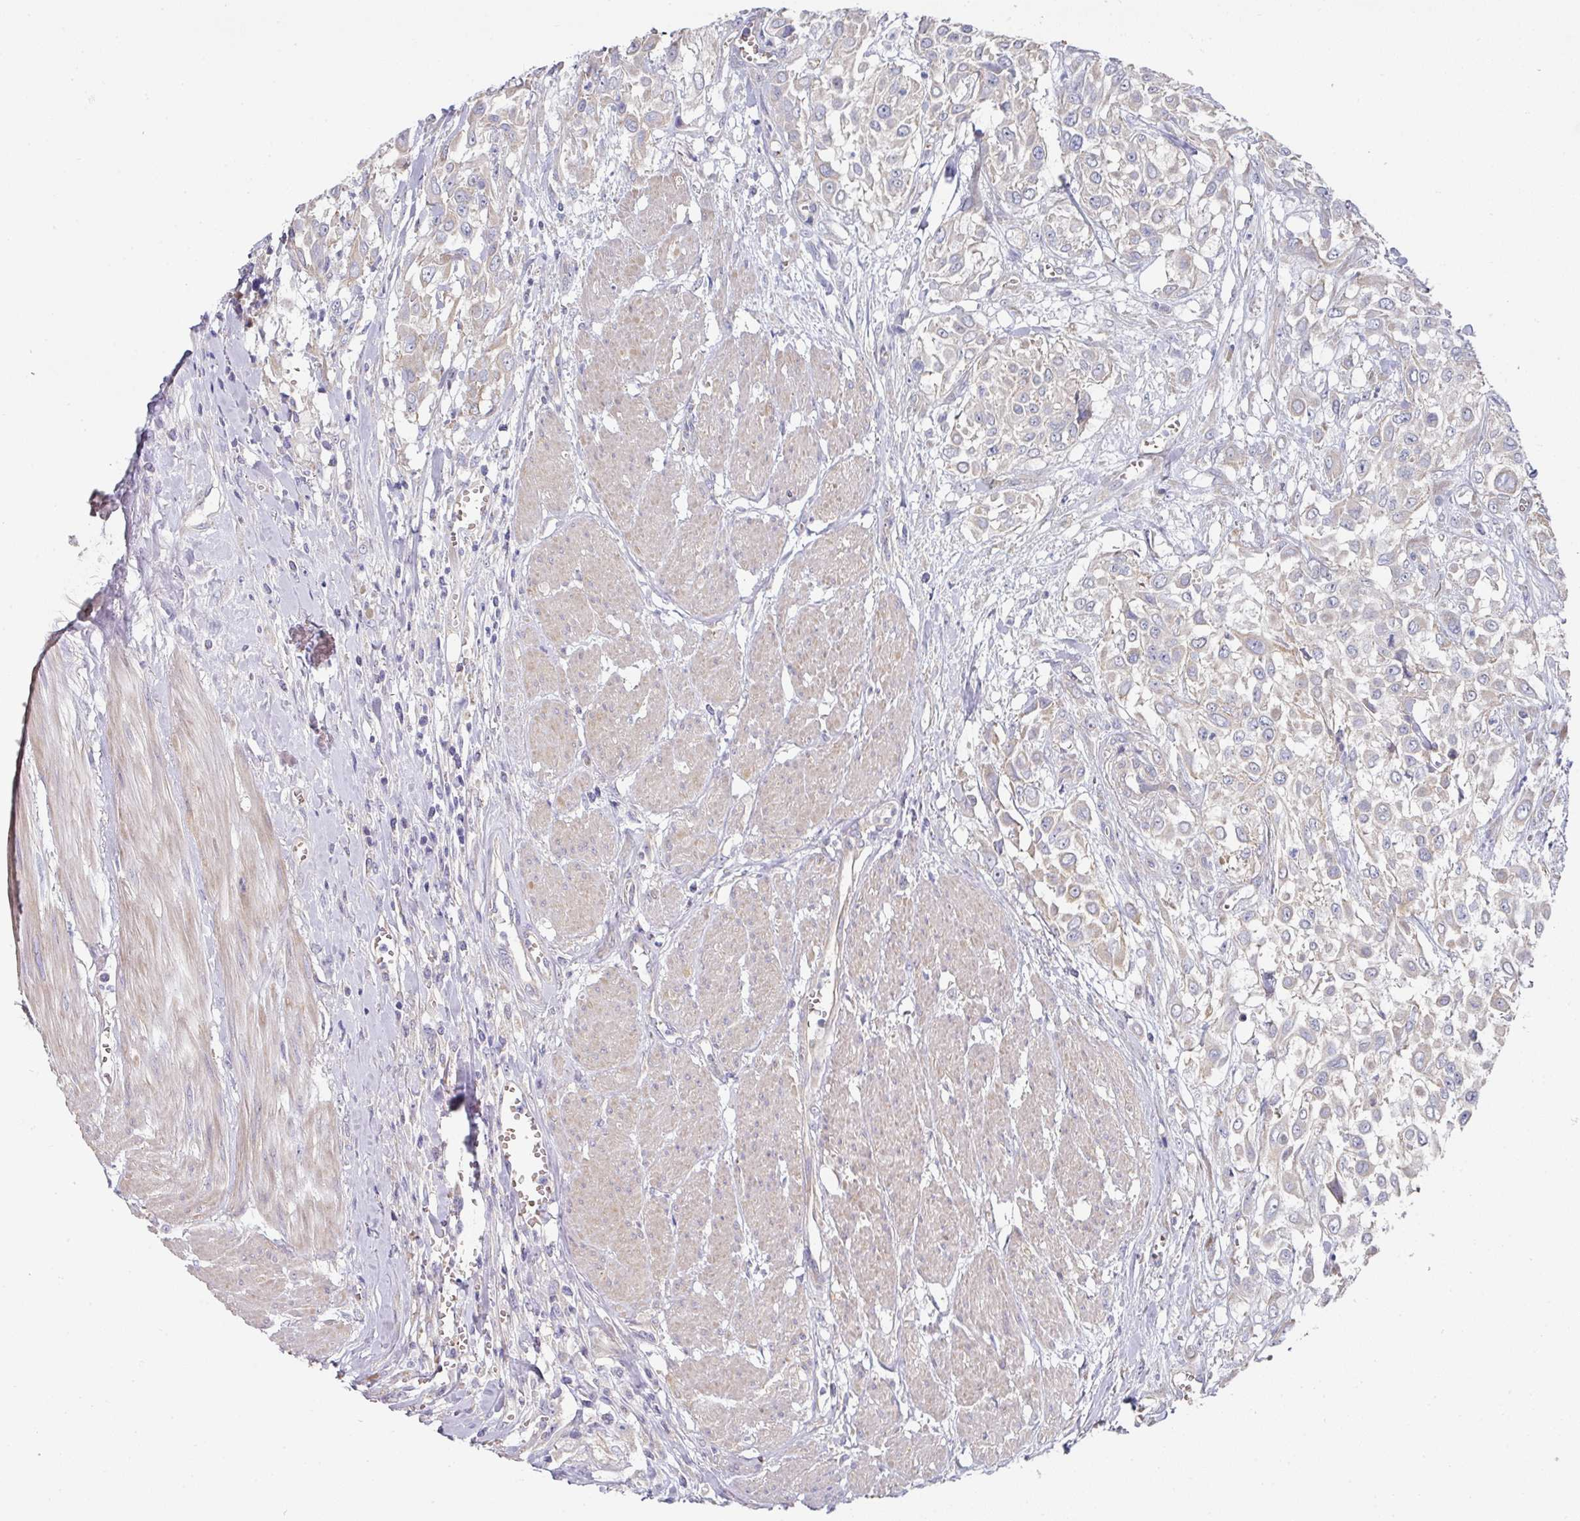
{"staining": {"intensity": "negative", "quantity": "none", "location": "none"}, "tissue": "urothelial cancer", "cell_type": "Tumor cells", "image_type": "cancer", "snomed": [{"axis": "morphology", "description": "Urothelial carcinoma, High grade"}, {"axis": "topography", "description": "Urinary bladder"}], "caption": "A histopathology image of human urothelial cancer is negative for staining in tumor cells.", "gene": "PYROXD2", "patient": {"sex": "male", "age": 57}}